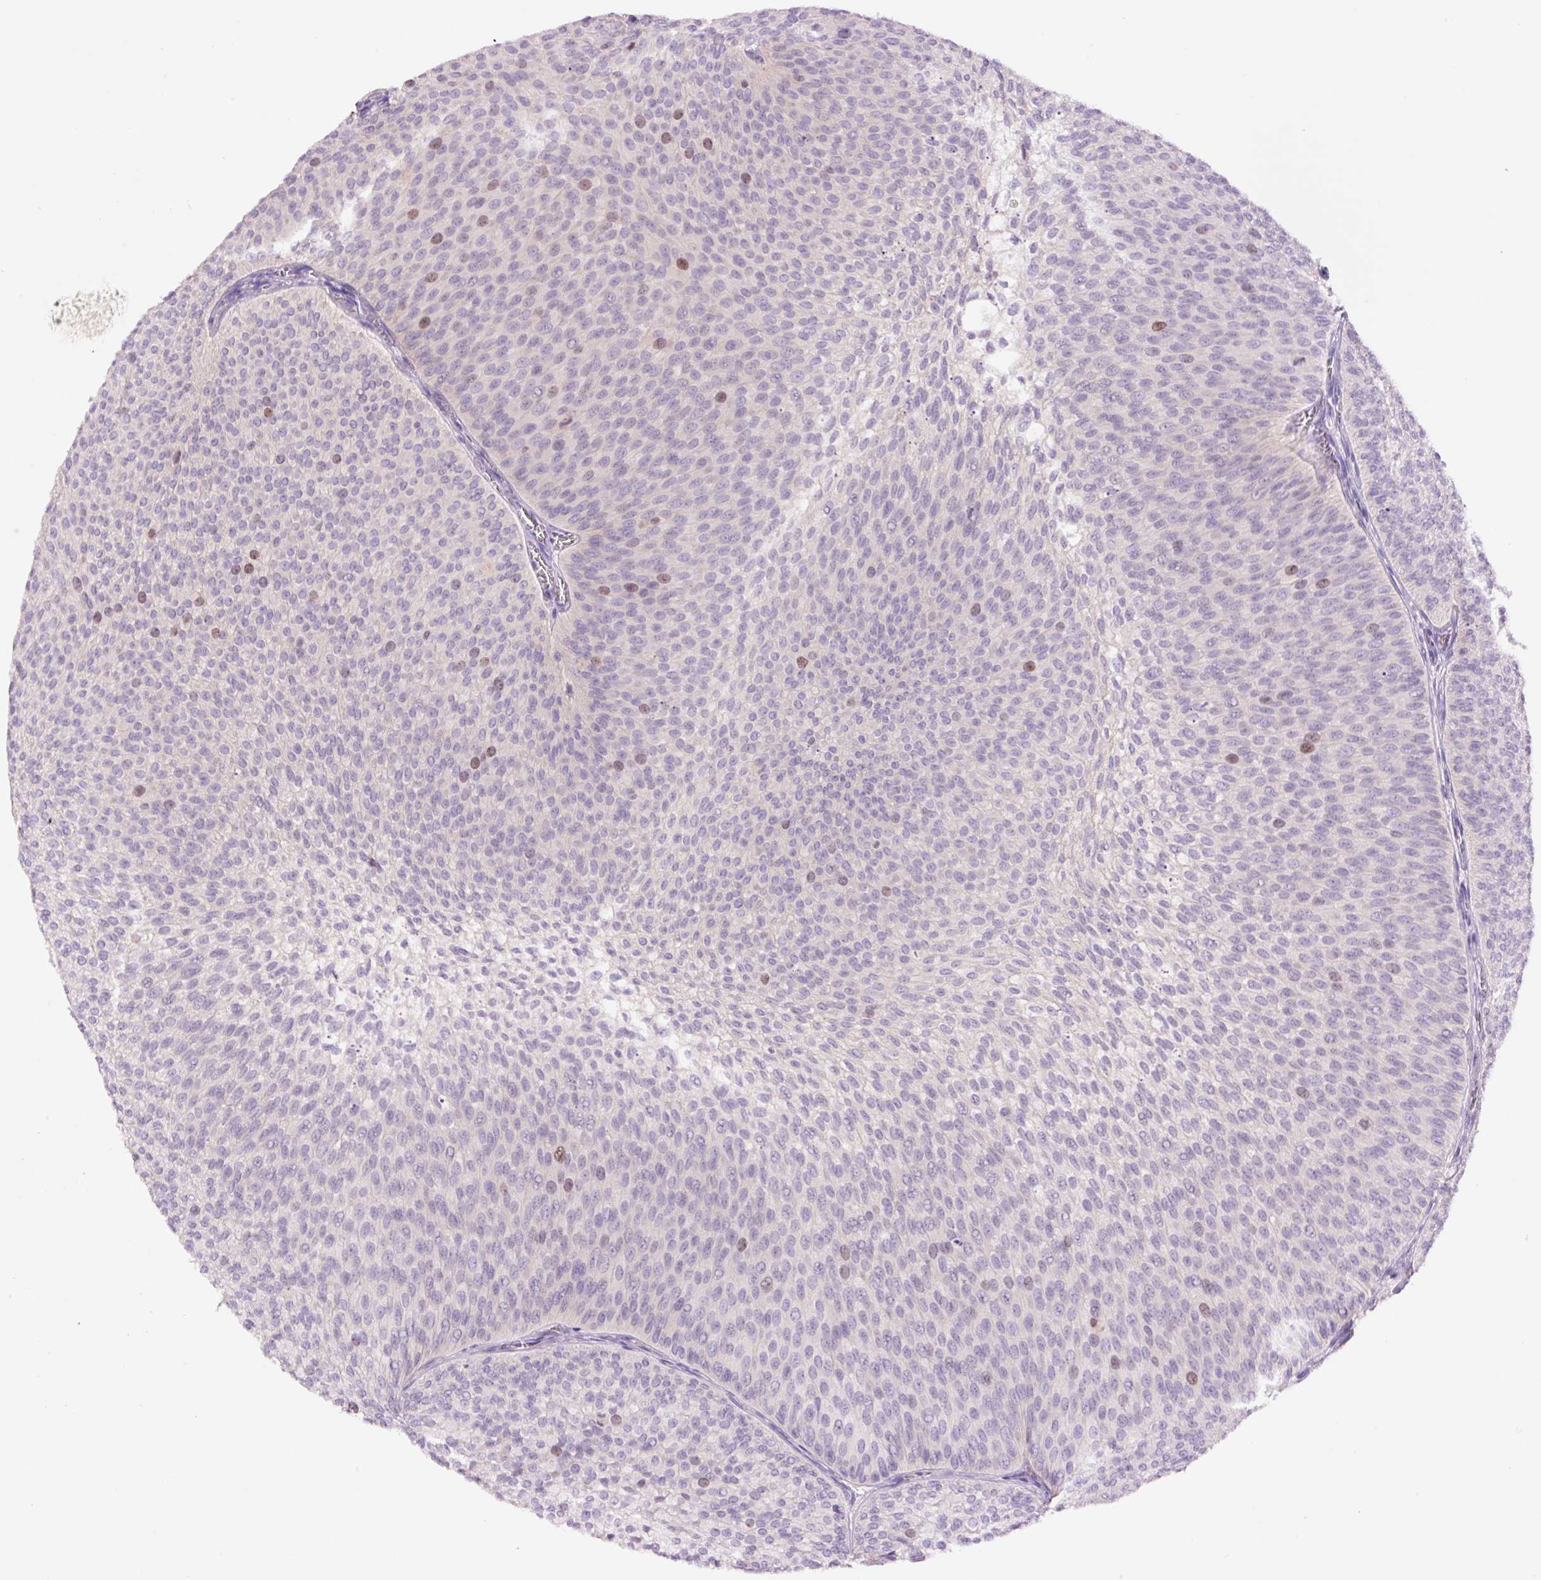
{"staining": {"intensity": "moderate", "quantity": "<25%", "location": "nuclear"}, "tissue": "urothelial cancer", "cell_type": "Tumor cells", "image_type": "cancer", "snomed": [{"axis": "morphology", "description": "Urothelial carcinoma, Low grade"}, {"axis": "topography", "description": "Urinary bladder"}], "caption": "Approximately <25% of tumor cells in urothelial carcinoma (low-grade) display moderate nuclear protein staining as visualized by brown immunohistochemical staining.", "gene": "DPPA4", "patient": {"sex": "male", "age": 91}}